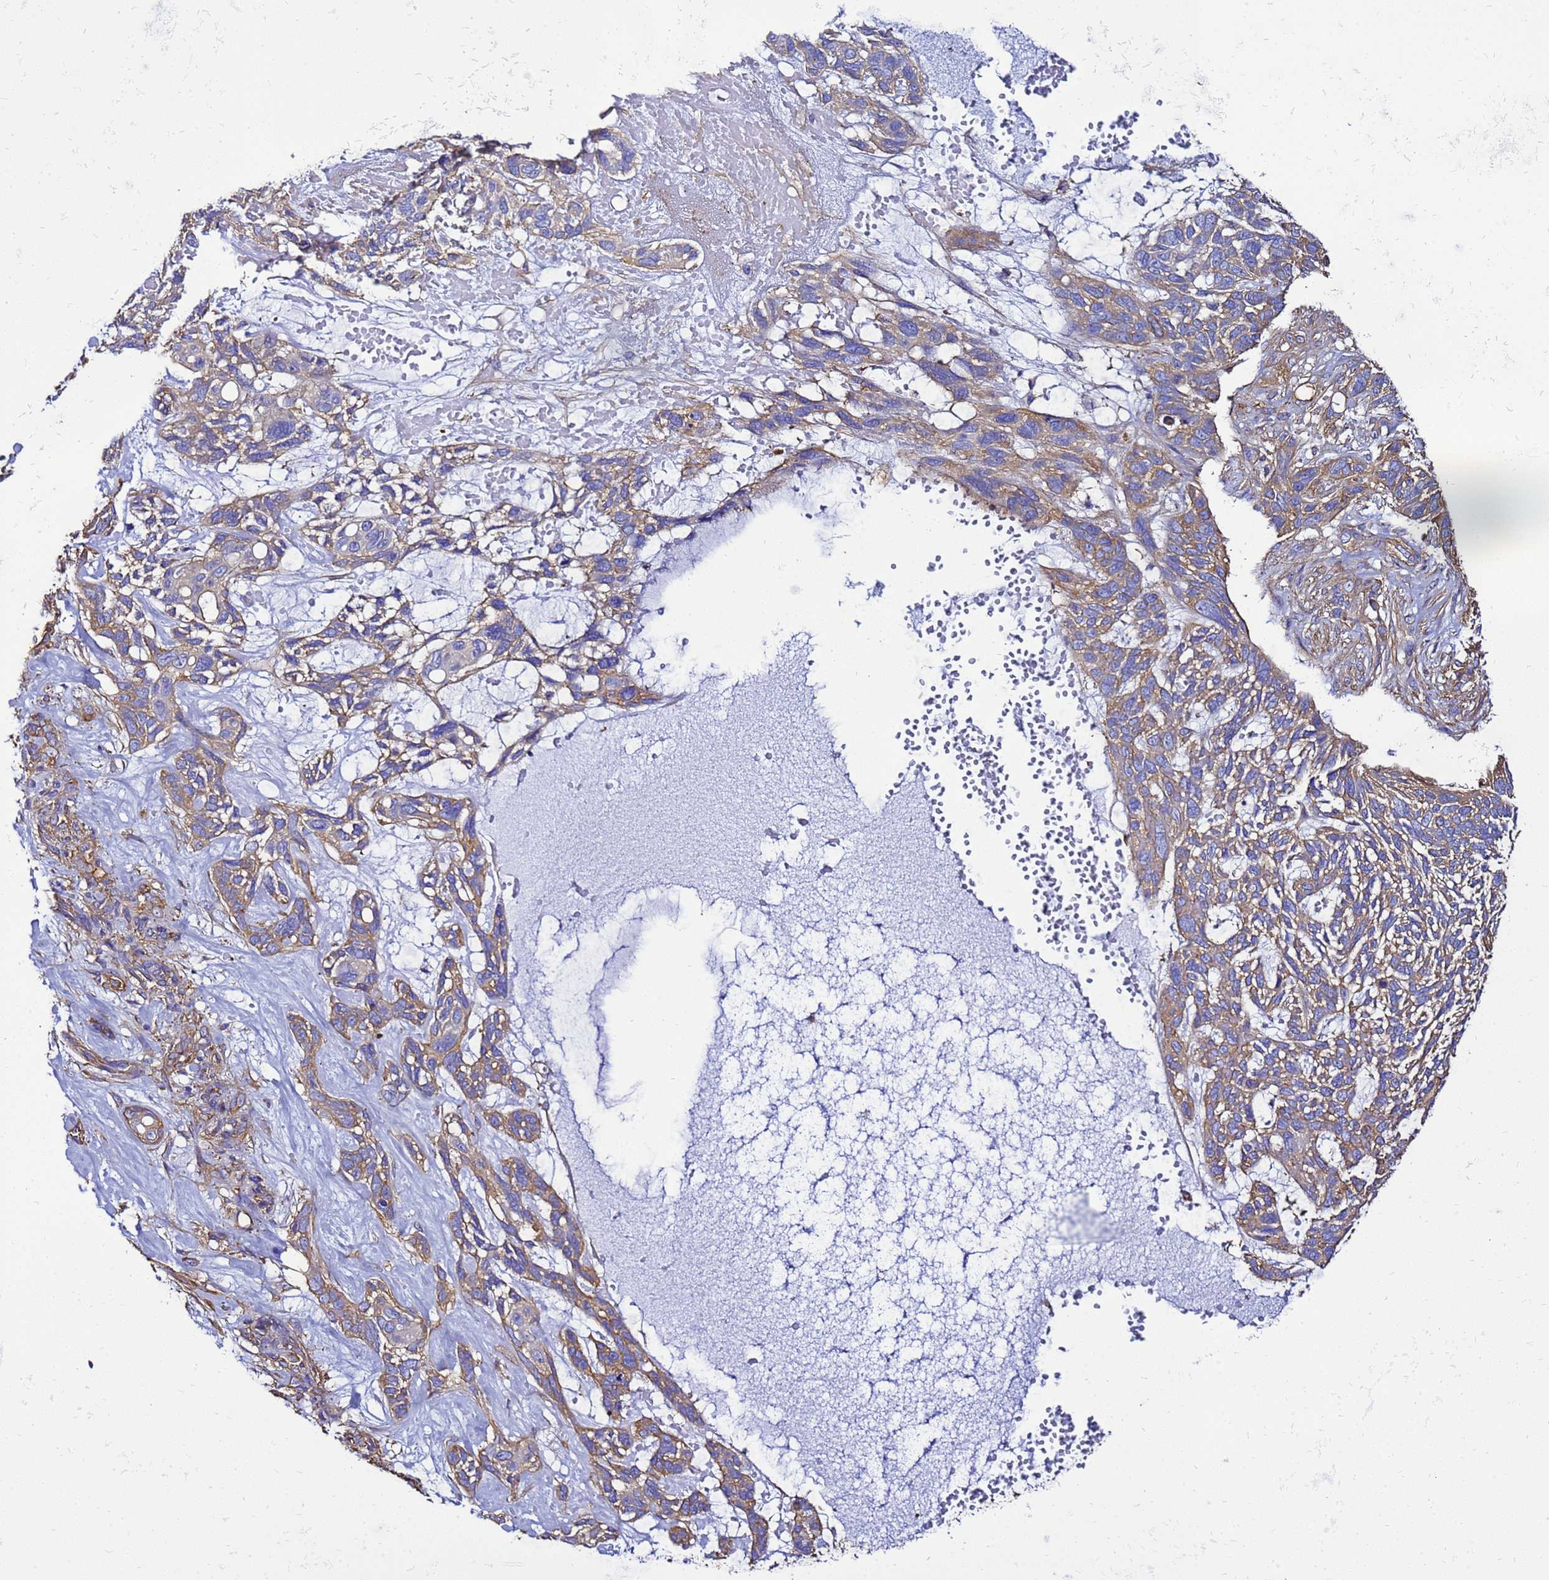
{"staining": {"intensity": "moderate", "quantity": "25%-75%", "location": "cytoplasmic/membranous"}, "tissue": "skin cancer", "cell_type": "Tumor cells", "image_type": "cancer", "snomed": [{"axis": "morphology", "description": "Basal cell carcinoma"}, {"axis": "topography", "description": "Skin"}], "caption": "Immunohistochemical staining of skin basal cell carcinoma reveals medium levels of moderate cytoplasmic/membranous protein positivity in approximately 25%-75% of tumor cells. The protein is stained brown, and the nuclei are stained in blue (DAB IHC with brightfield microscopy, high magnification).", "gene": "MYL12A", "patient": {"sex": "male", "age": 88}}